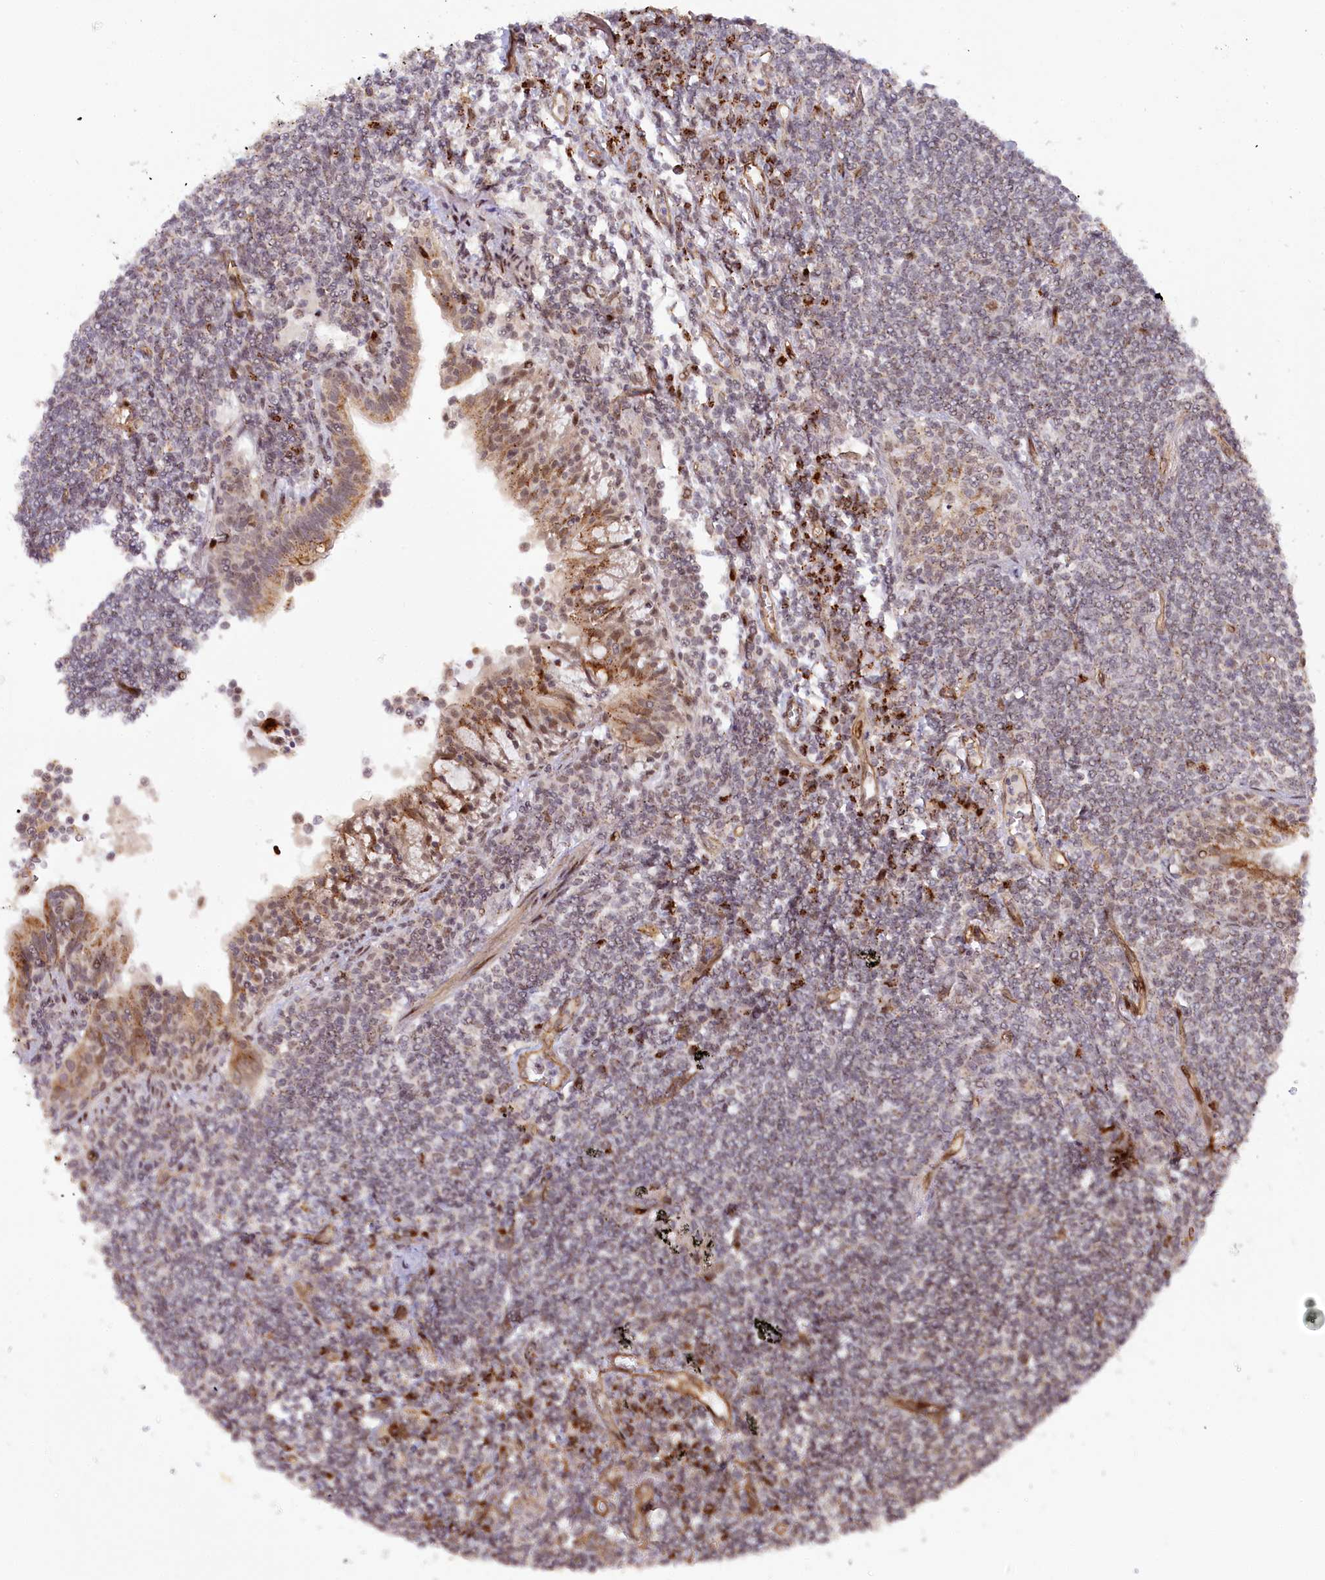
{"staining": {"intensity": "negative", "quantity": "none", "location": "none"}, "tissue": "lymphoma", "cell_type": "Tumor cells", "image_type": "cancer", "snomed": [{"axis": "morphology", "description": "Malignant lymphoma, non-Hodgkin's type, Low grade"}, {"axis": "topography", "description": "Lung"}], "caption": "The photomicrograph displays no staining of tumor cells in malignant lymphoma, non-Hodgkin's type (low-grade).", "gene": "COPG1", "patient": {"sex": "female", "age": 71}}